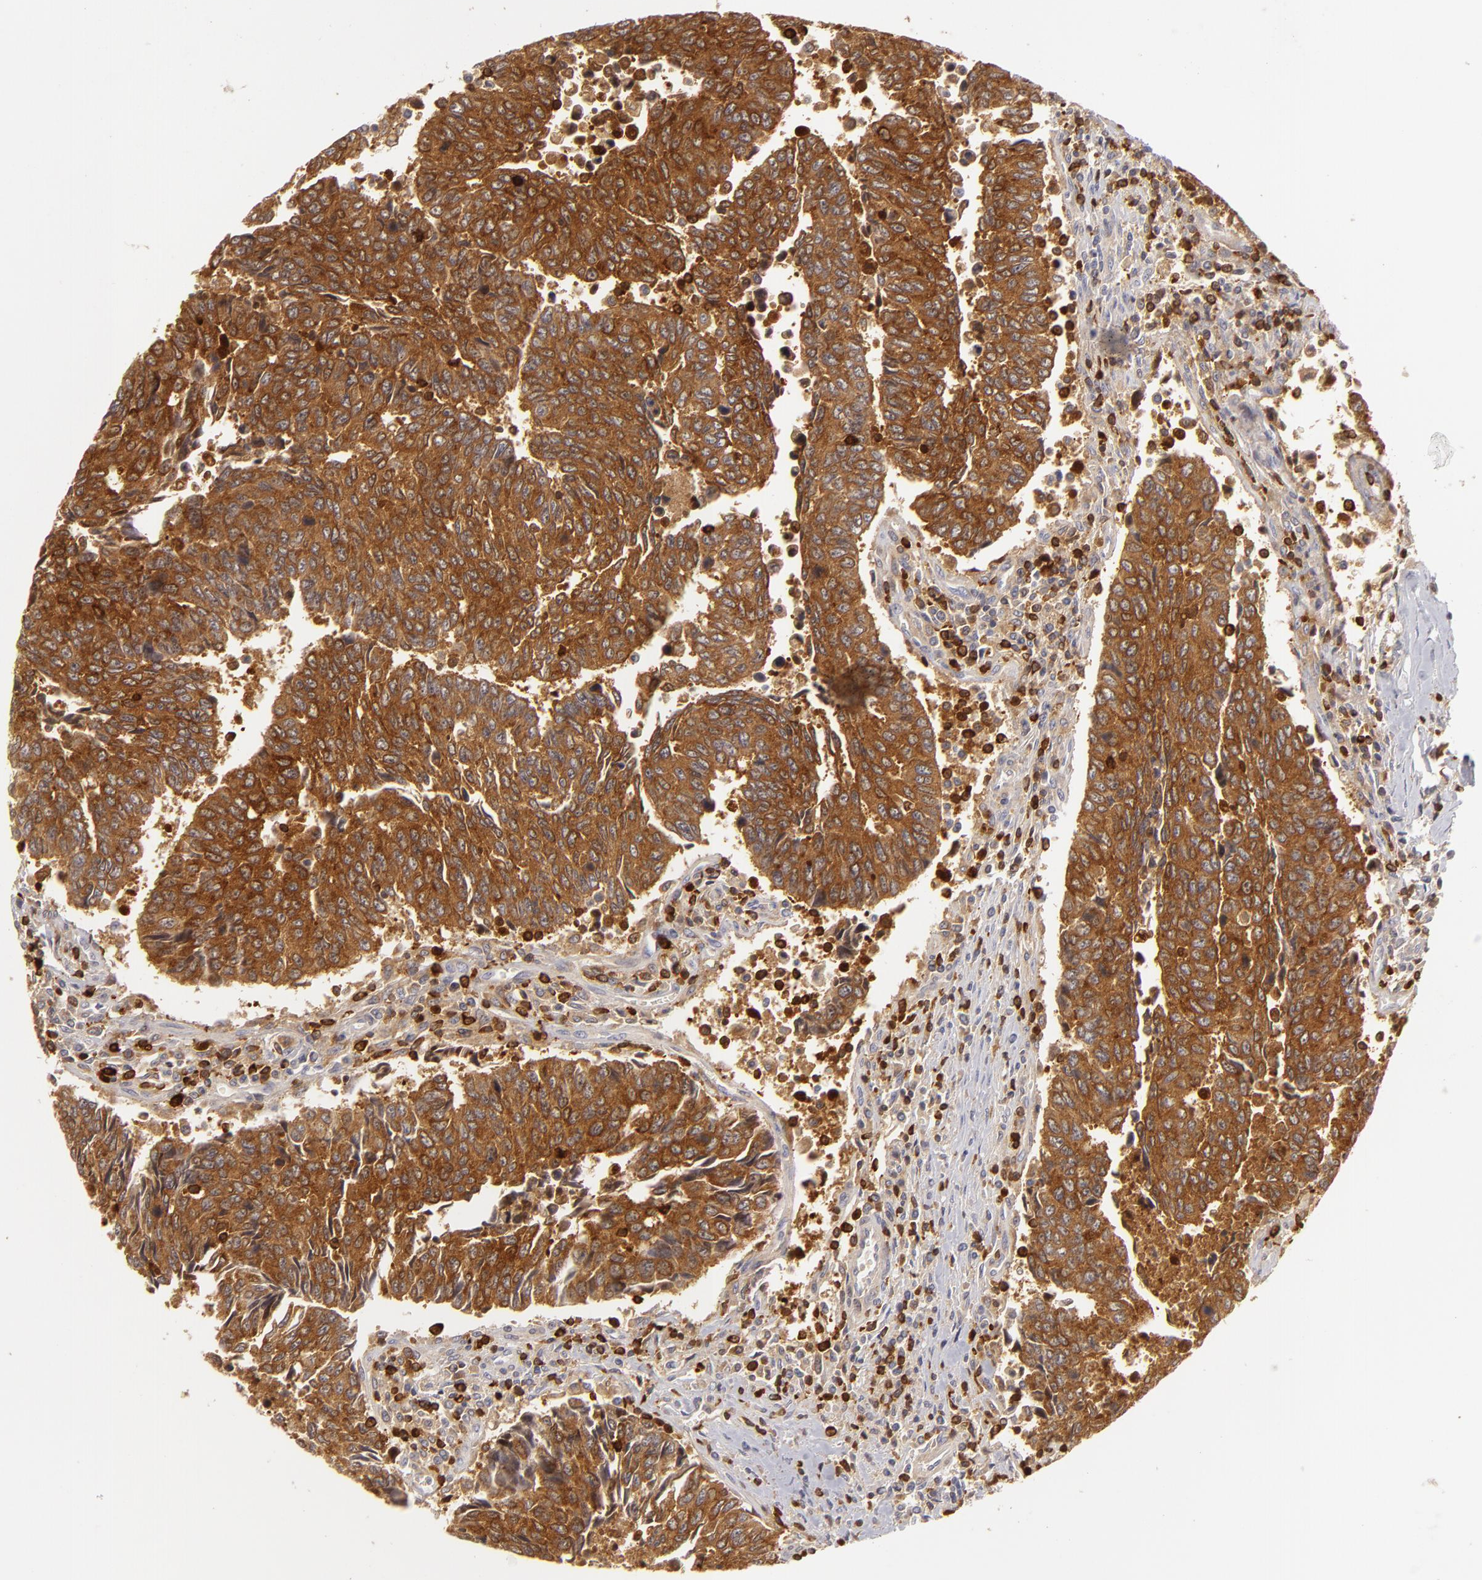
{"staining": {"intensity": "strong", "quantity": ">75%", "location": "cytoplasmic/membranous"}, "tissue": "urothelial cancer", "cell_type": "Tumor cells", "image_type": "cancer", "snomed": [{"axis": "morphology", "description": "Urothelial carcinoma, High grade"}, {"axis": "topography", "description": "Urinary bladder"}], "caption": "A micrograph of urothelial carcinoma (high-grade) stained for a protein reveals strong cytoplasmic/membranous brown staining in tumor cells.", "gene": "APOBEC3G", "patient": {"sex": "male", "age": 86}}